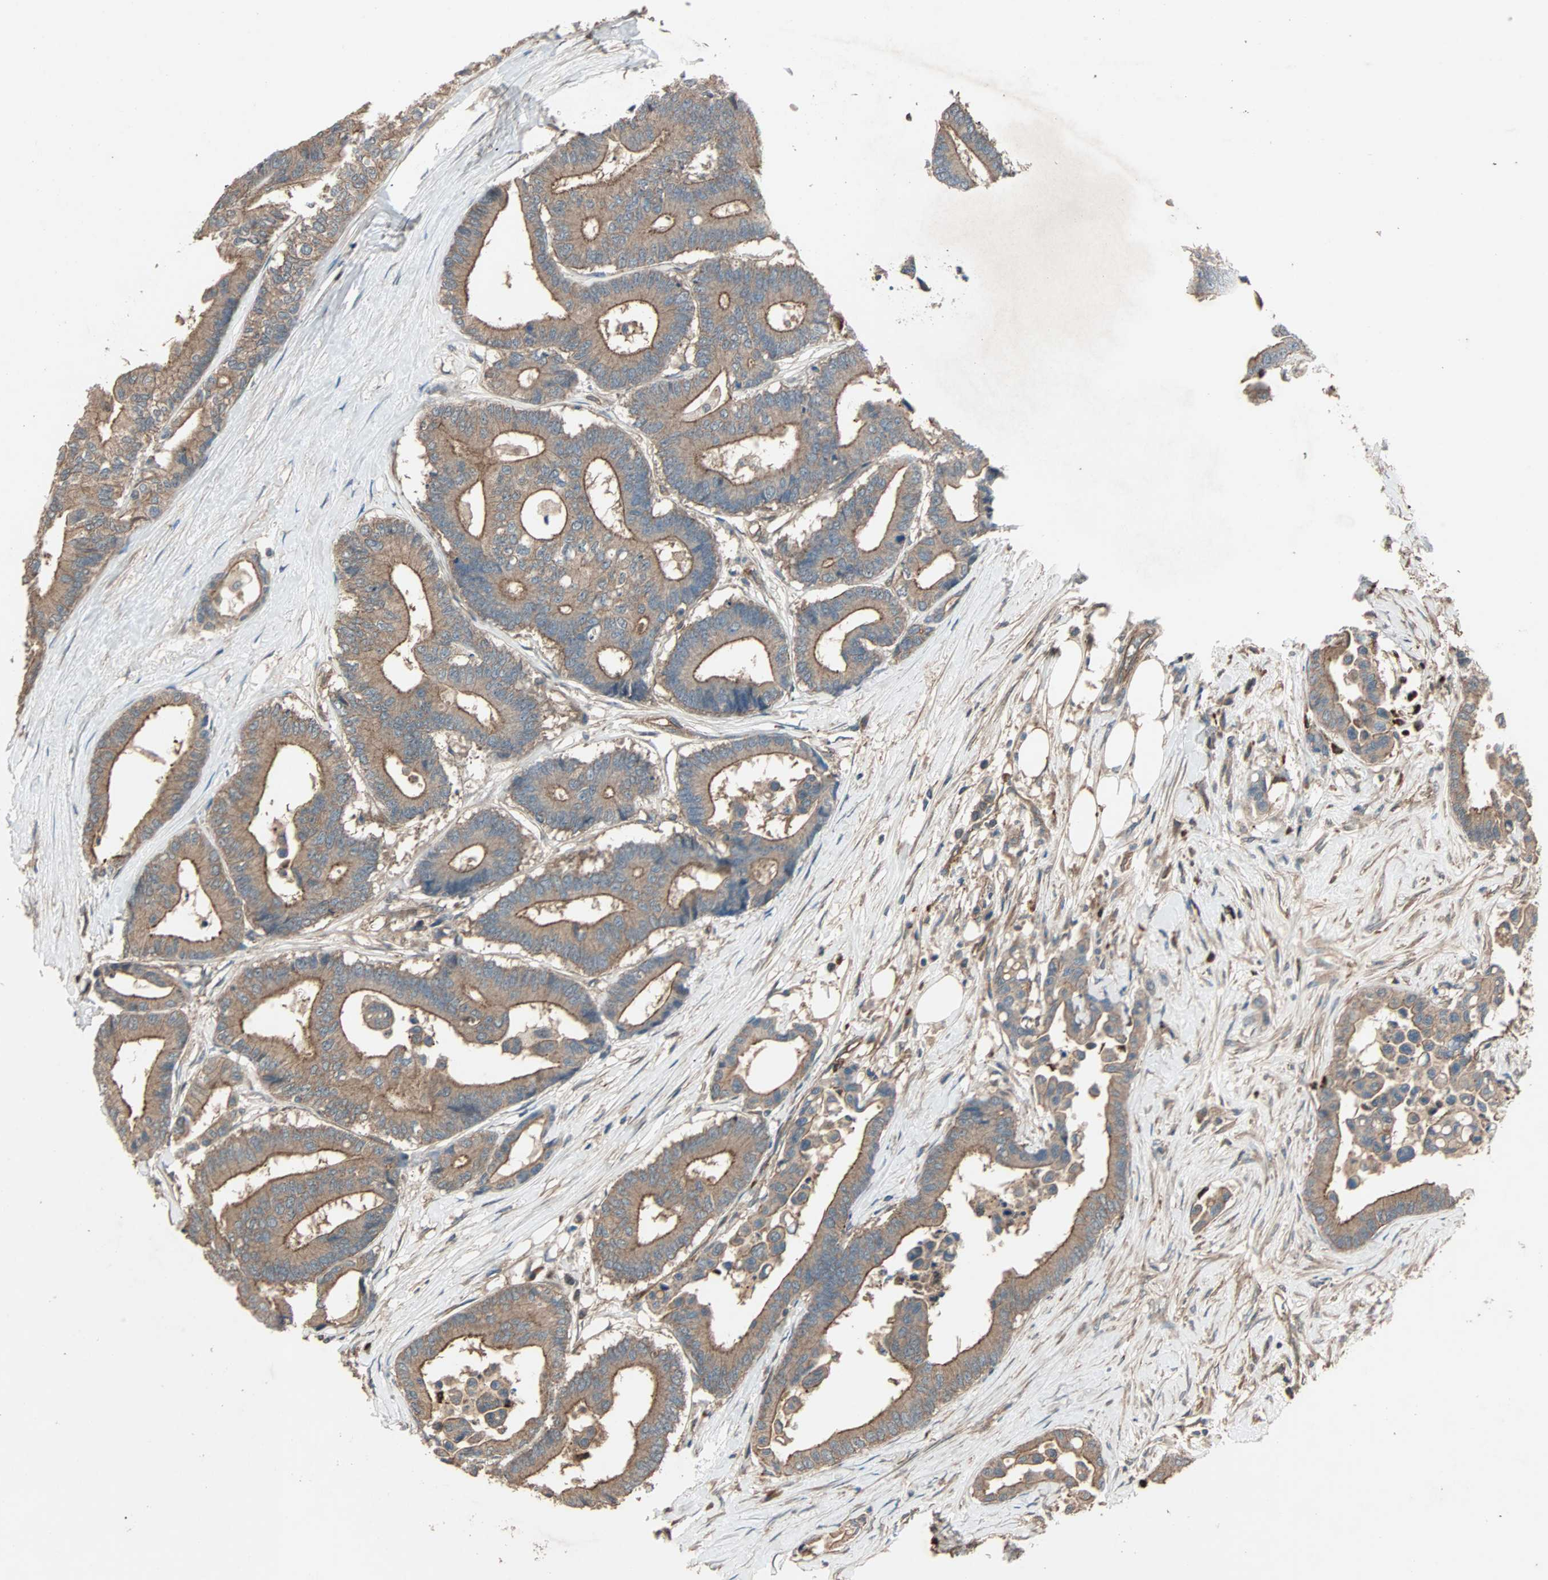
{"staining": {"intensity": "moderate", "quantity": ">75%", "location": "cytoplasmic/membranous"}, "tissue": "colorectal cancer", "cell_type": "Tumor cells", "image_type": "cancer", "snomed": [{"axis": "morphology", "description": "Normal tissue, NOS"}, {"axis": "morphology", "description": "Adenocarcinoma, NOS"}, {"axis": "topography", "description": "Colon"}], "caption": "Adenocarcinoma (colorectal) stained with DAB IHC exhibits medium levels of moderate cytoplasmic/membranous expression in approximately >75% of tumor cells.", "gene": "GCK", "patient": {"sex": "male", "age": 82}}